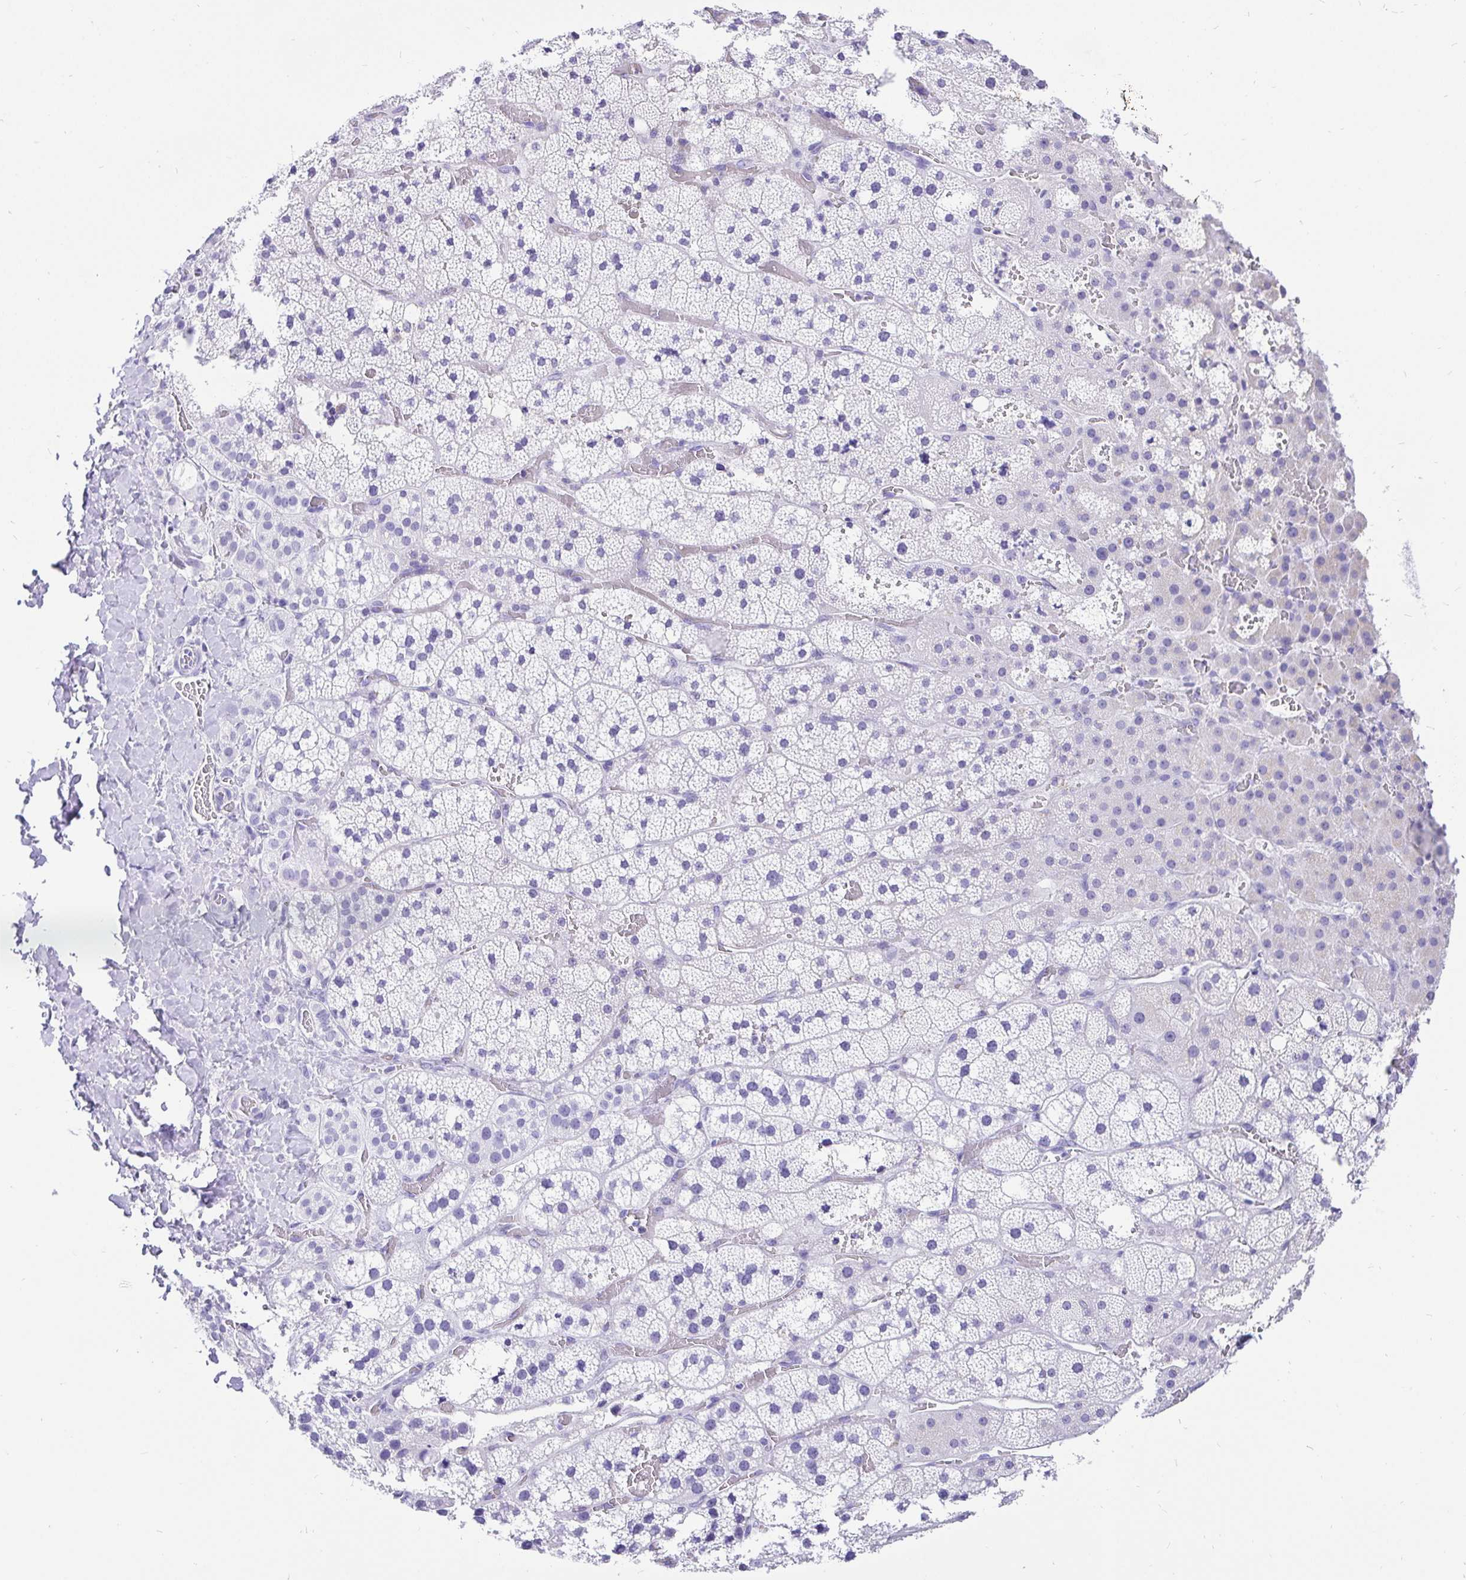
{"staining": {"intensity": "negative", "quantity": "none", "location": "none"}, "tissue": "adrenal gland", "cell_type": "Glandular cells", "image_type": "normal", "snomed": [{"axis": "morphology", "description": "Normal tissue, NOS"}, {"axis": "topography", "description": "Adrenal gland"}], "caption": "High magnification brightfield microscopy of benign adrenal gland stained with DAB (3,3'-diaminobenzidine) (brown) and counterstained with hematoxylin (blue): glandular cells show no significant staining. (DAB (3,3'-diaminobenzidine) IHC, high magnification).", "gene": "KRT13", "patient": {"sex": "male", "age": 53}}